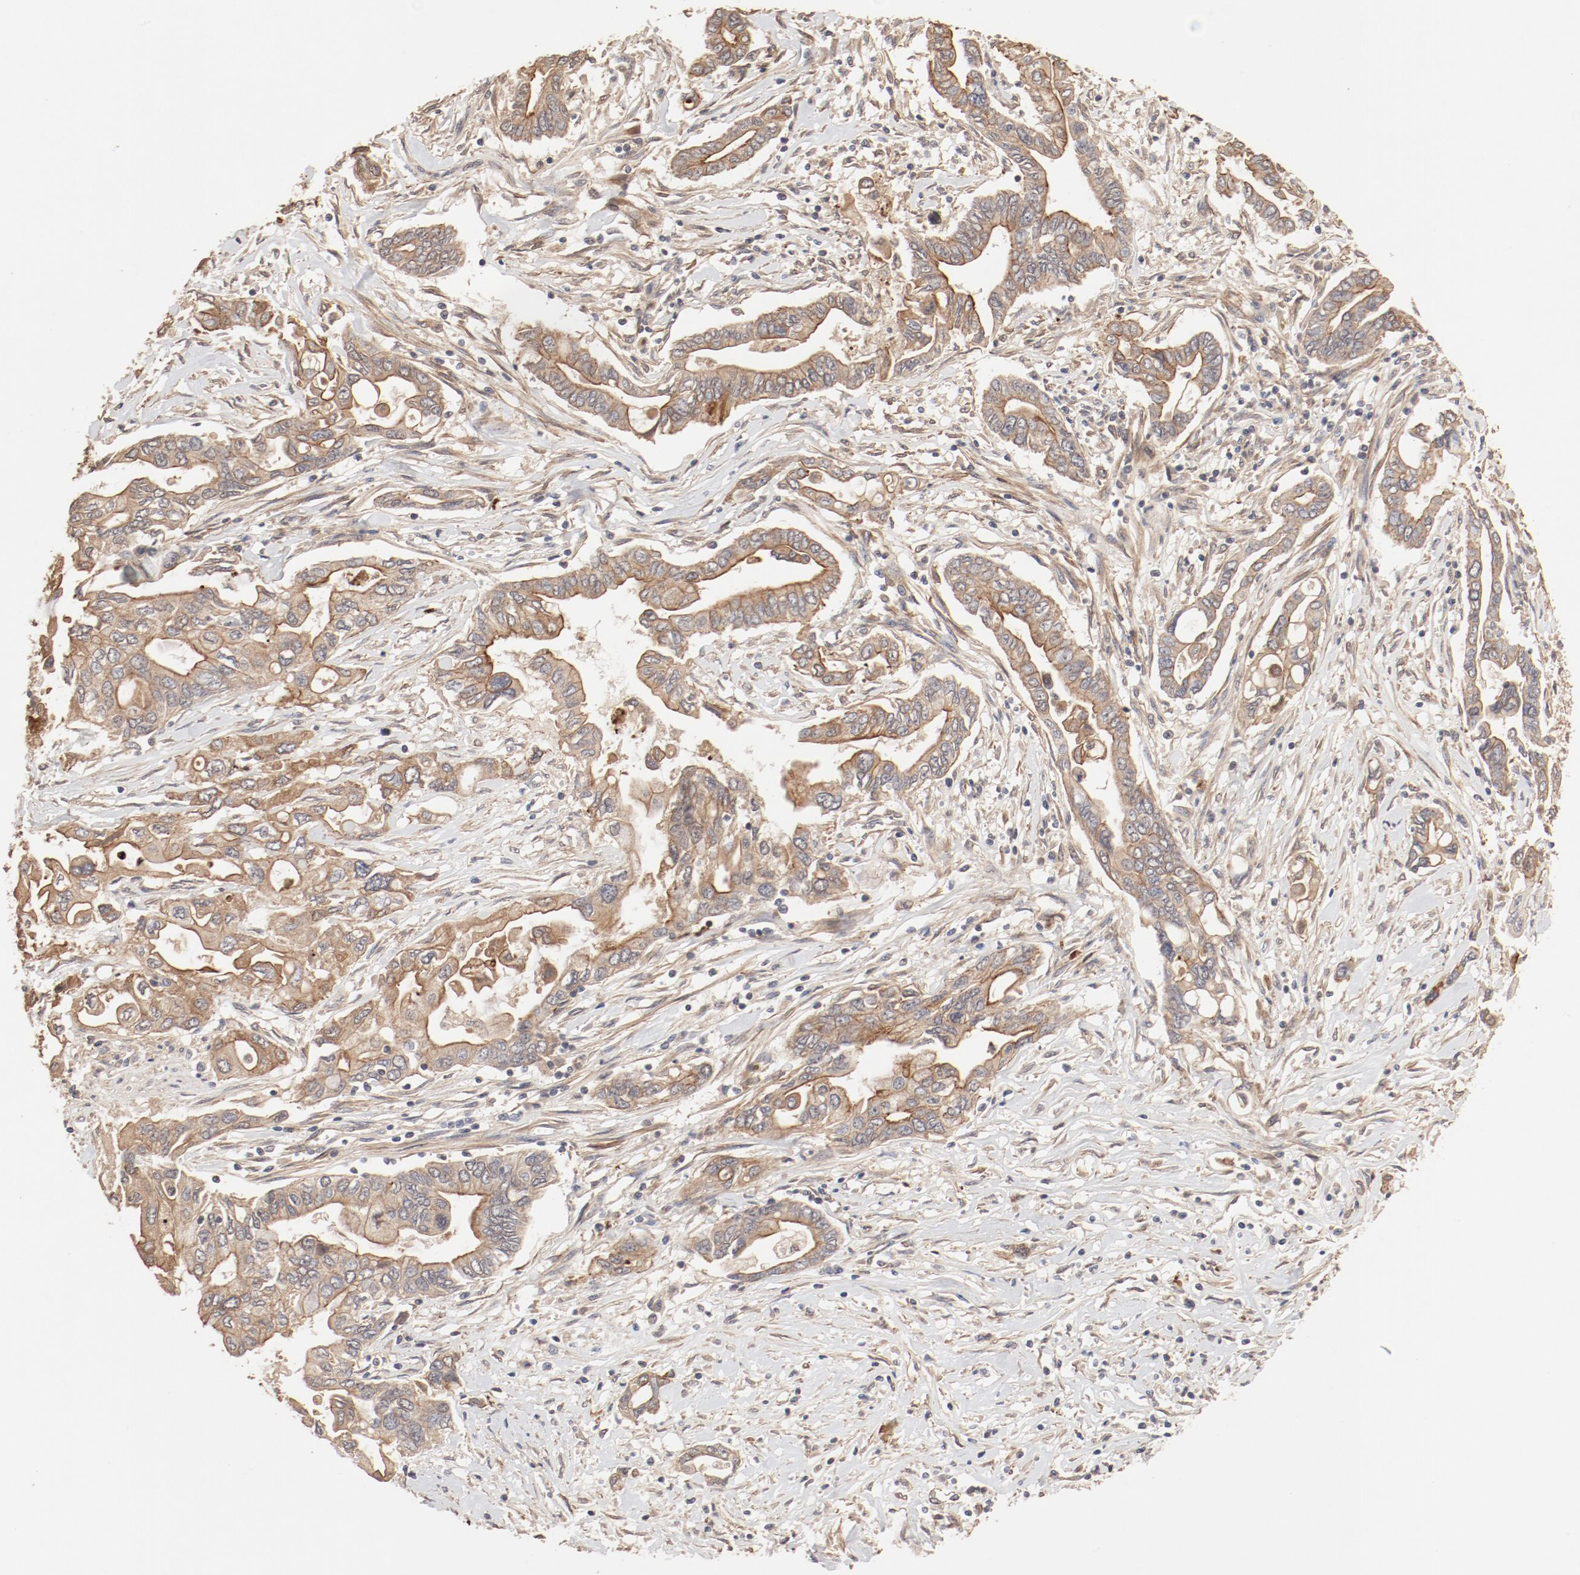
{"staining": {"intensity": "moderate", "quantity": ">75%", "location": "cytoplasmic/membranous"}, "tissue": "pancreatic cancer", "cell_type": "Tumor cells", "image_type": "cancer", "snomed": [{"axis": "morphology", "description": "Adenocarcinoma, NOS"}, {"axis": "topography", "description": "Pancreas"}], "caption": "Pancreatic adenocarcinoma stained for a protein reveals moderate cytoplasmic/membranous positivity in tumor cells.", "gene": "IL3RA", "patient": {"sex": "female", "age": 57}}